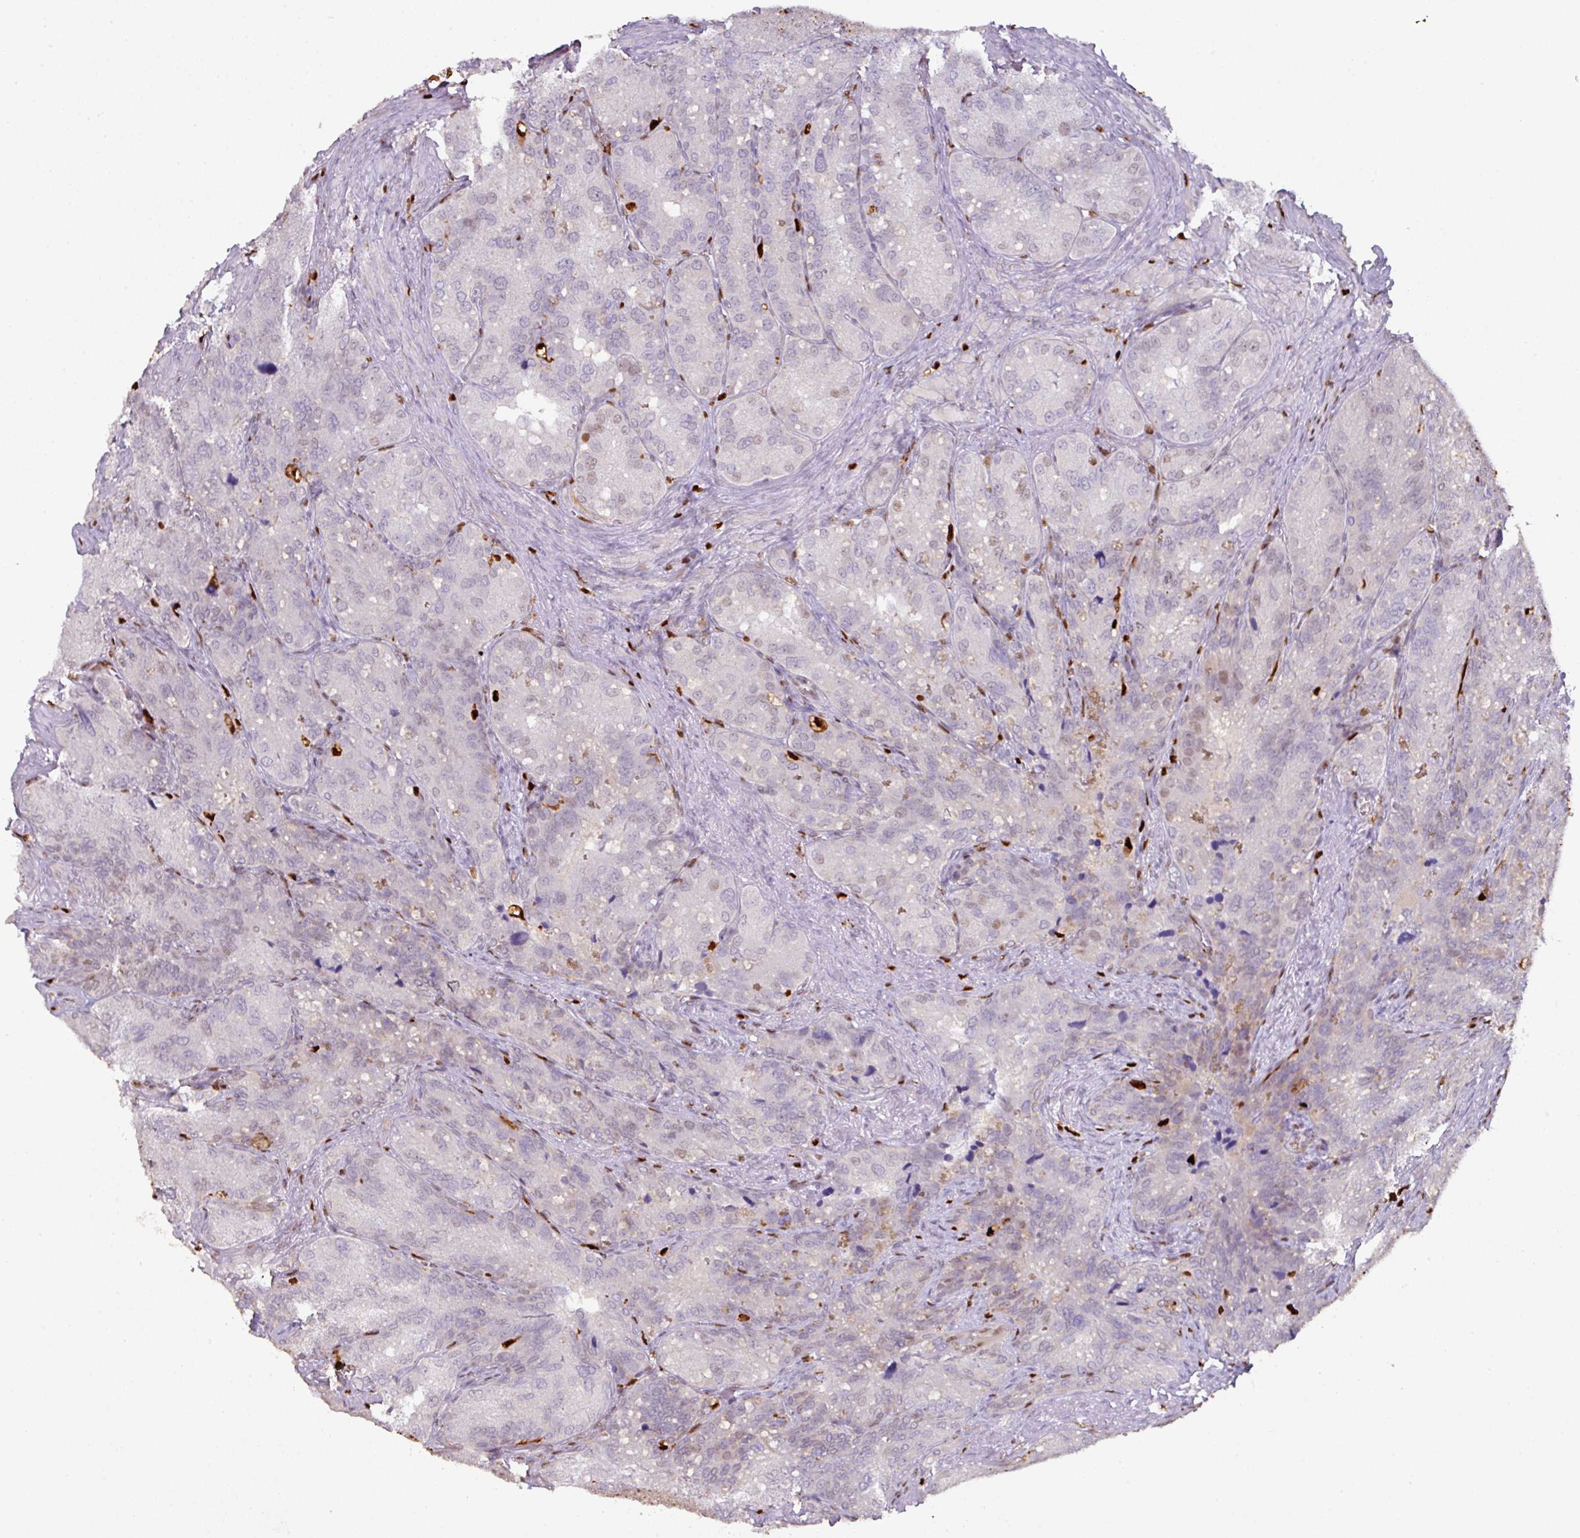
{"staining": {"intensity": "moderate", "quantity": "25%-75%", "location": "nuclear"}, "tissue": "seminal vesicle", "cell_type": "Glandular cells", "image_type": "normal", "snomed": [{"axis": "morphology", "description": "Normal tissue, NOS"}, {"axis": "topography", "description": "Seminal veicle"}], "caption": "Seminal vesicle stained with a brown dye demonstrates moderate nuclear positive positivity in approximately 25%-75% of glandular cells.", "gene": "SAMHD1", "patient": {"sex": "male", "age": 69}}